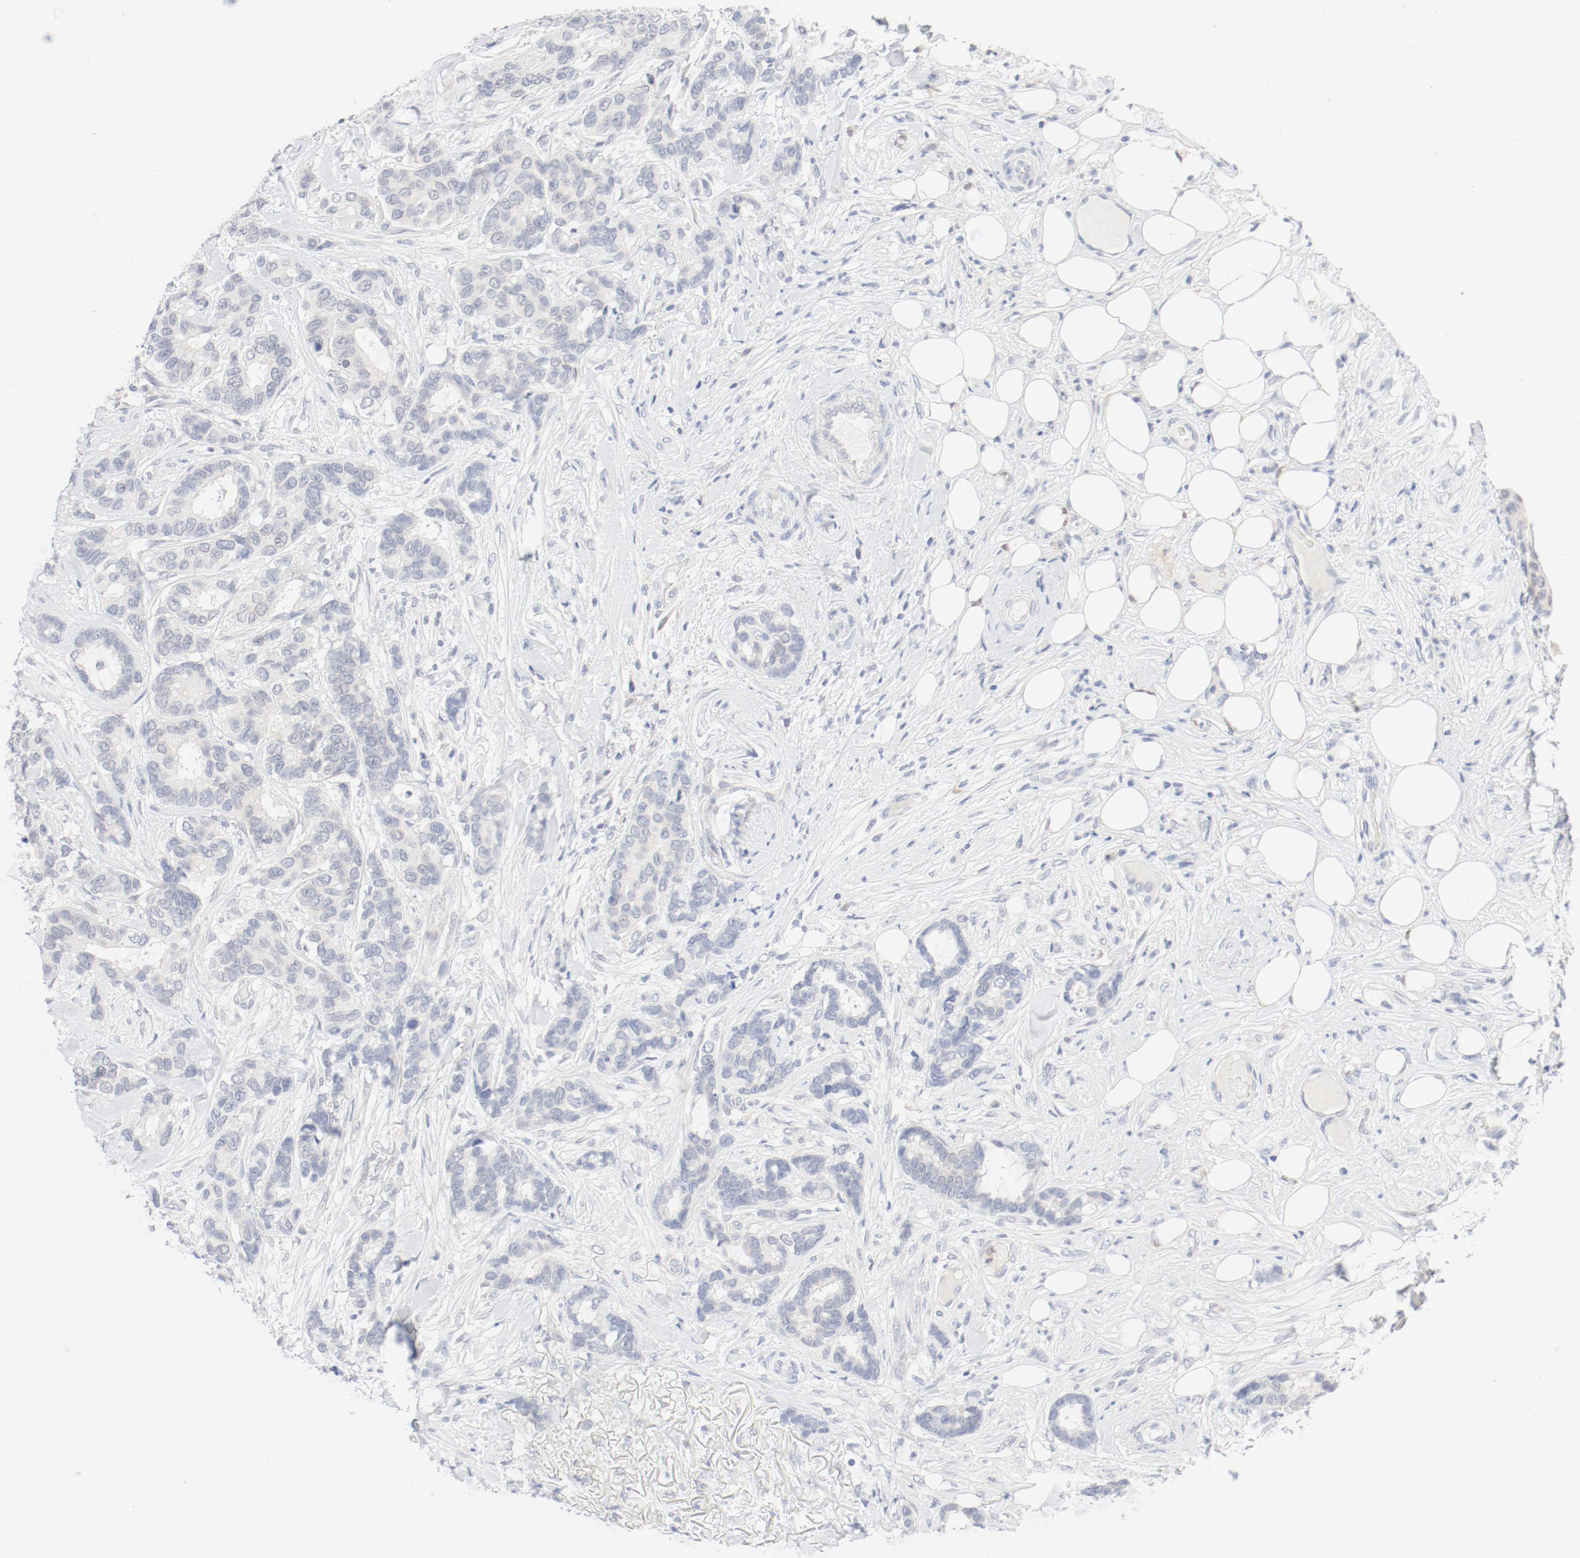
{"staining": {"intensity": "negative", "quantity": "none", "location": "none"}, "tissue": "breast cancer", "cell_type": "Tumor cells", "image_type": "cancer", "snomed": [{"axis": "morphology", "description": "Duct carcinoma"}, {"axis": "topography", "description": "Breast"}], "caption": "Tumor cells show no significant expression in breast cancer.", "gene": "PGM1", "patient": {"sex": "female", "age": 87}}